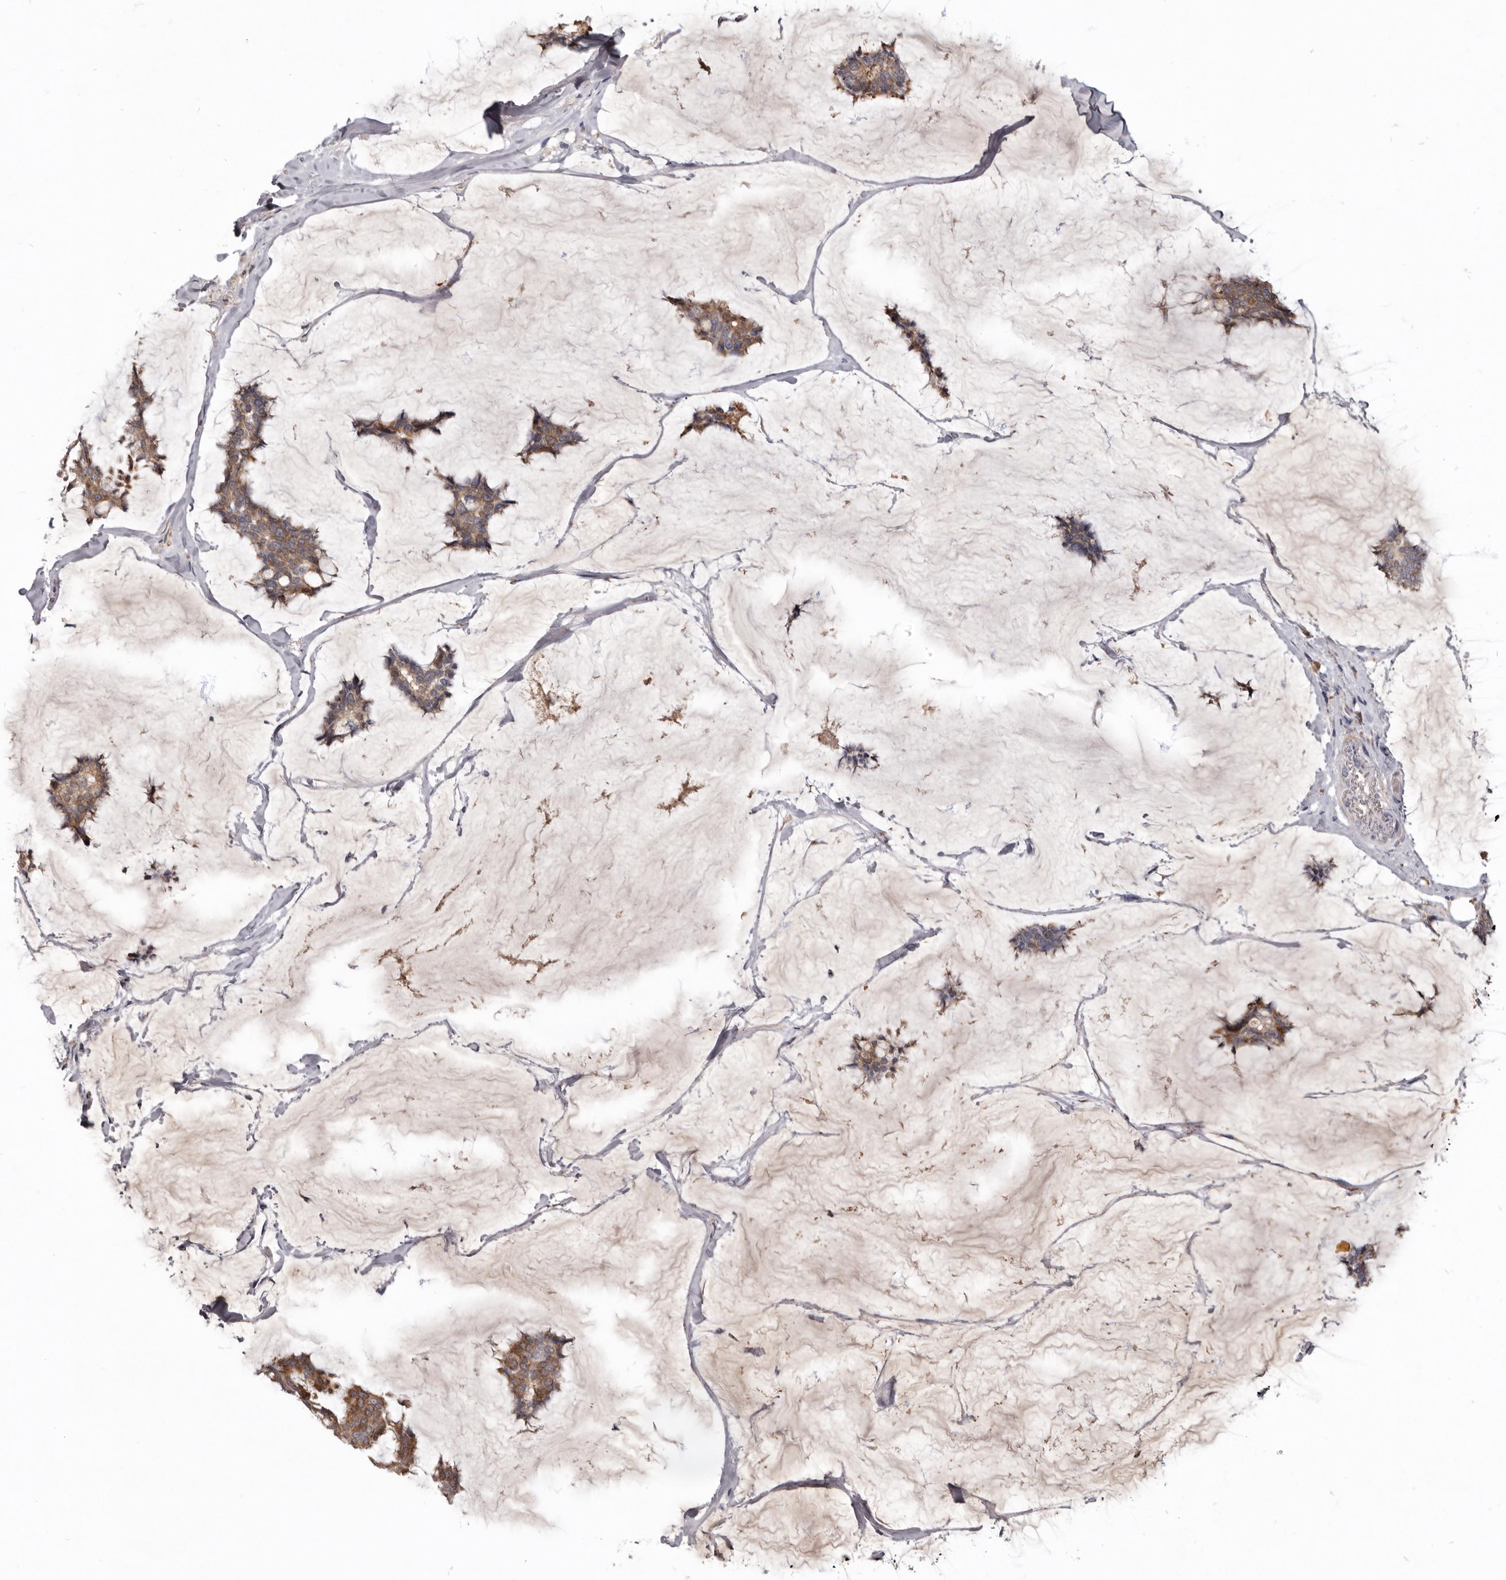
{"staining": {"intensity": "moderate", "quantity": ">75%", "location": "cytoplasmic/membranous"}, "tissue": "breast cancer", "cell_type": "Tumor cells", "image_type": "cancer", "snomed": [{"axis": "morphology", "description": "Duct carcinoma"}, {"axis": "topography", "description": "Breast"}], "caption": "Breast cancer (infiltrating ductal carcinoma) stained with a protein marker reveals moderate staining in tumor cells.", "gene": "NENF", "patient": {"sex": "female", "age": 93}}